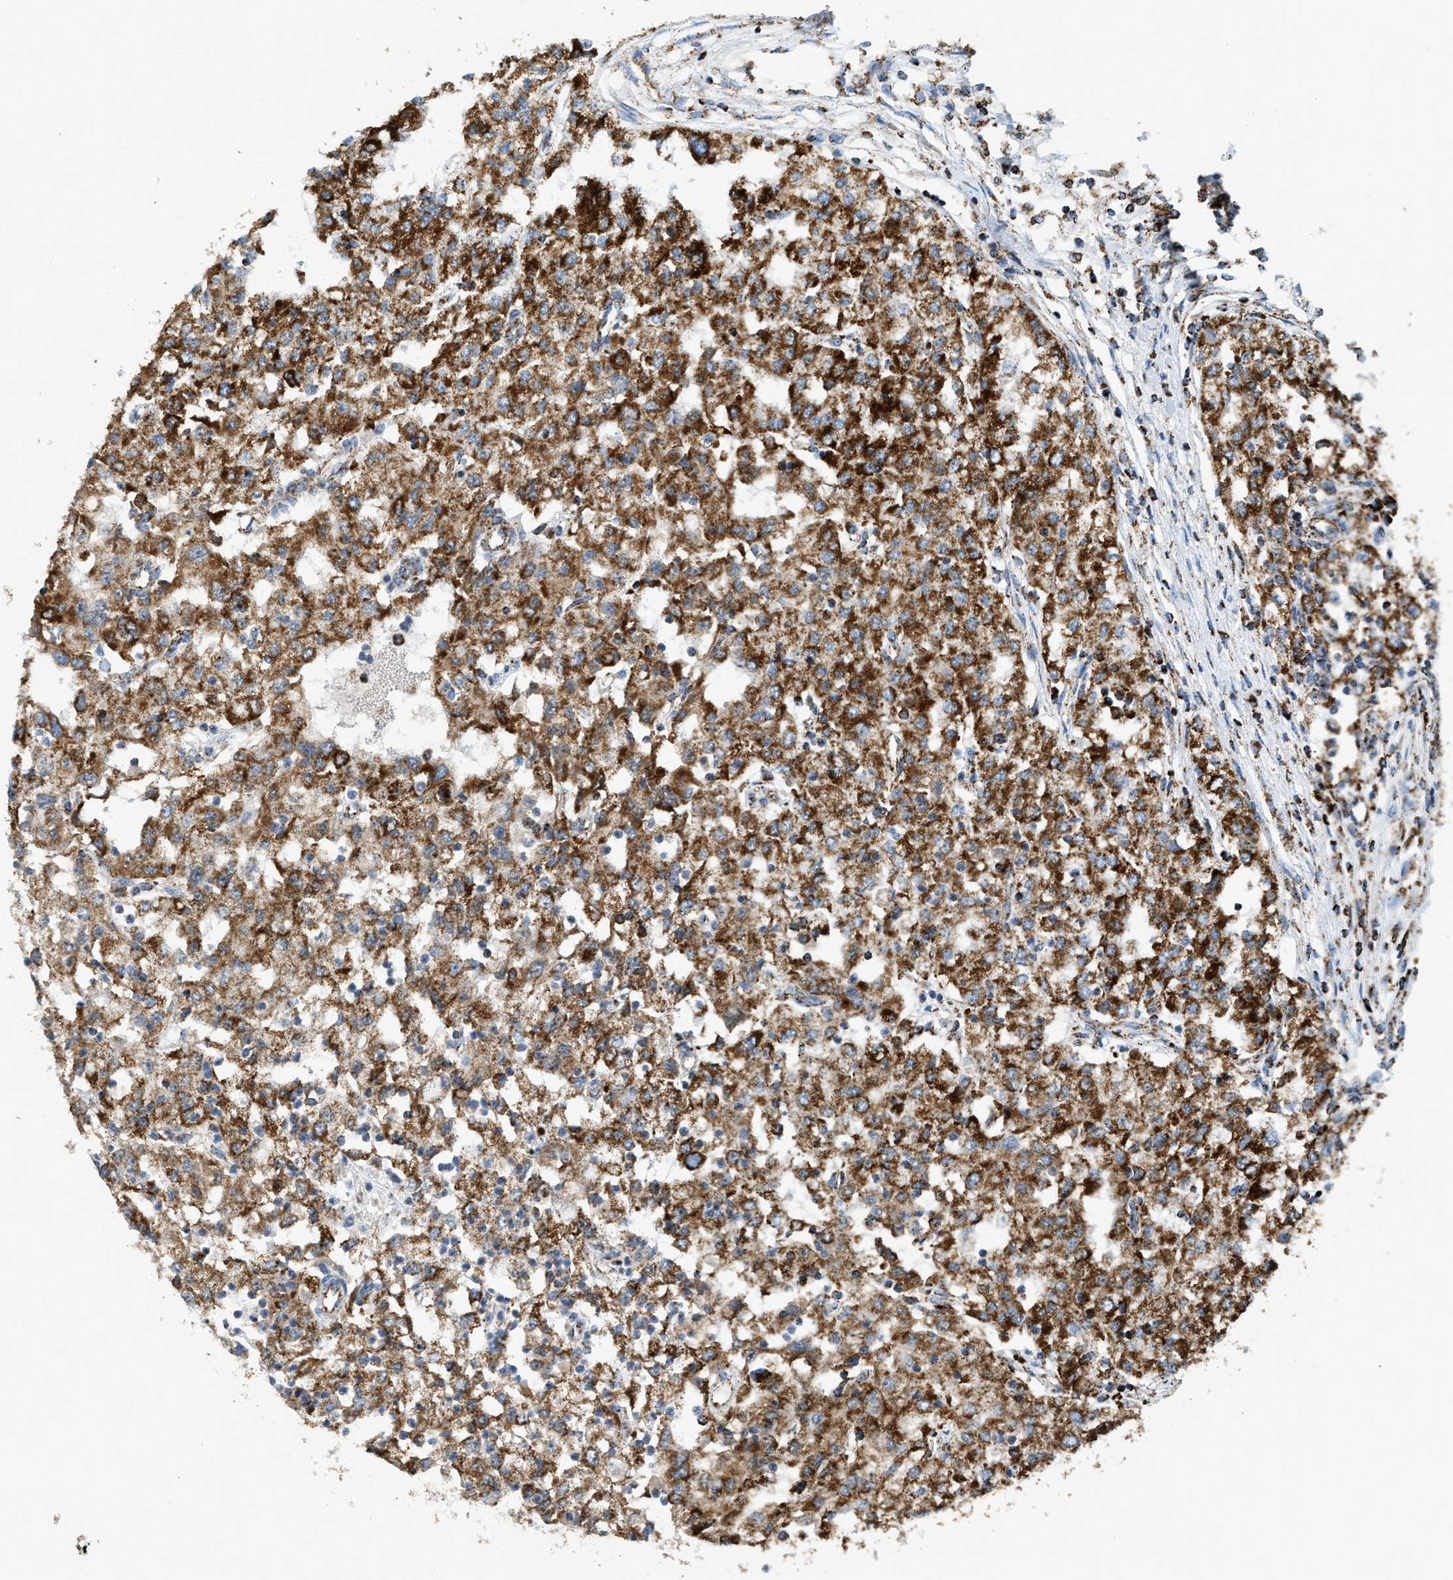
{"staining": {"intensity": "moderate", "quantity": ">75%", "location": "cytoplasmic/membranous"}, "tissue": "renal cancer", "cell_type": "Tumor cells", "image_type": "cancer", "snomed": [{"axis": "morphology", "description": "Adenocarcinoma, NOS"}, {"axis": "topography", "description": "Kidney"}], "caption": "An immunohistochemistry (IHC) photomicrograph of neoplastic tissue is shown. Protein staining in brown labels moderate cytoplasmic/membranous positivity in renal cancer (adenocarcinoma) within tumor cells.", "gene": "ETFB", "patient": {"sex": "female", "age": 54}}